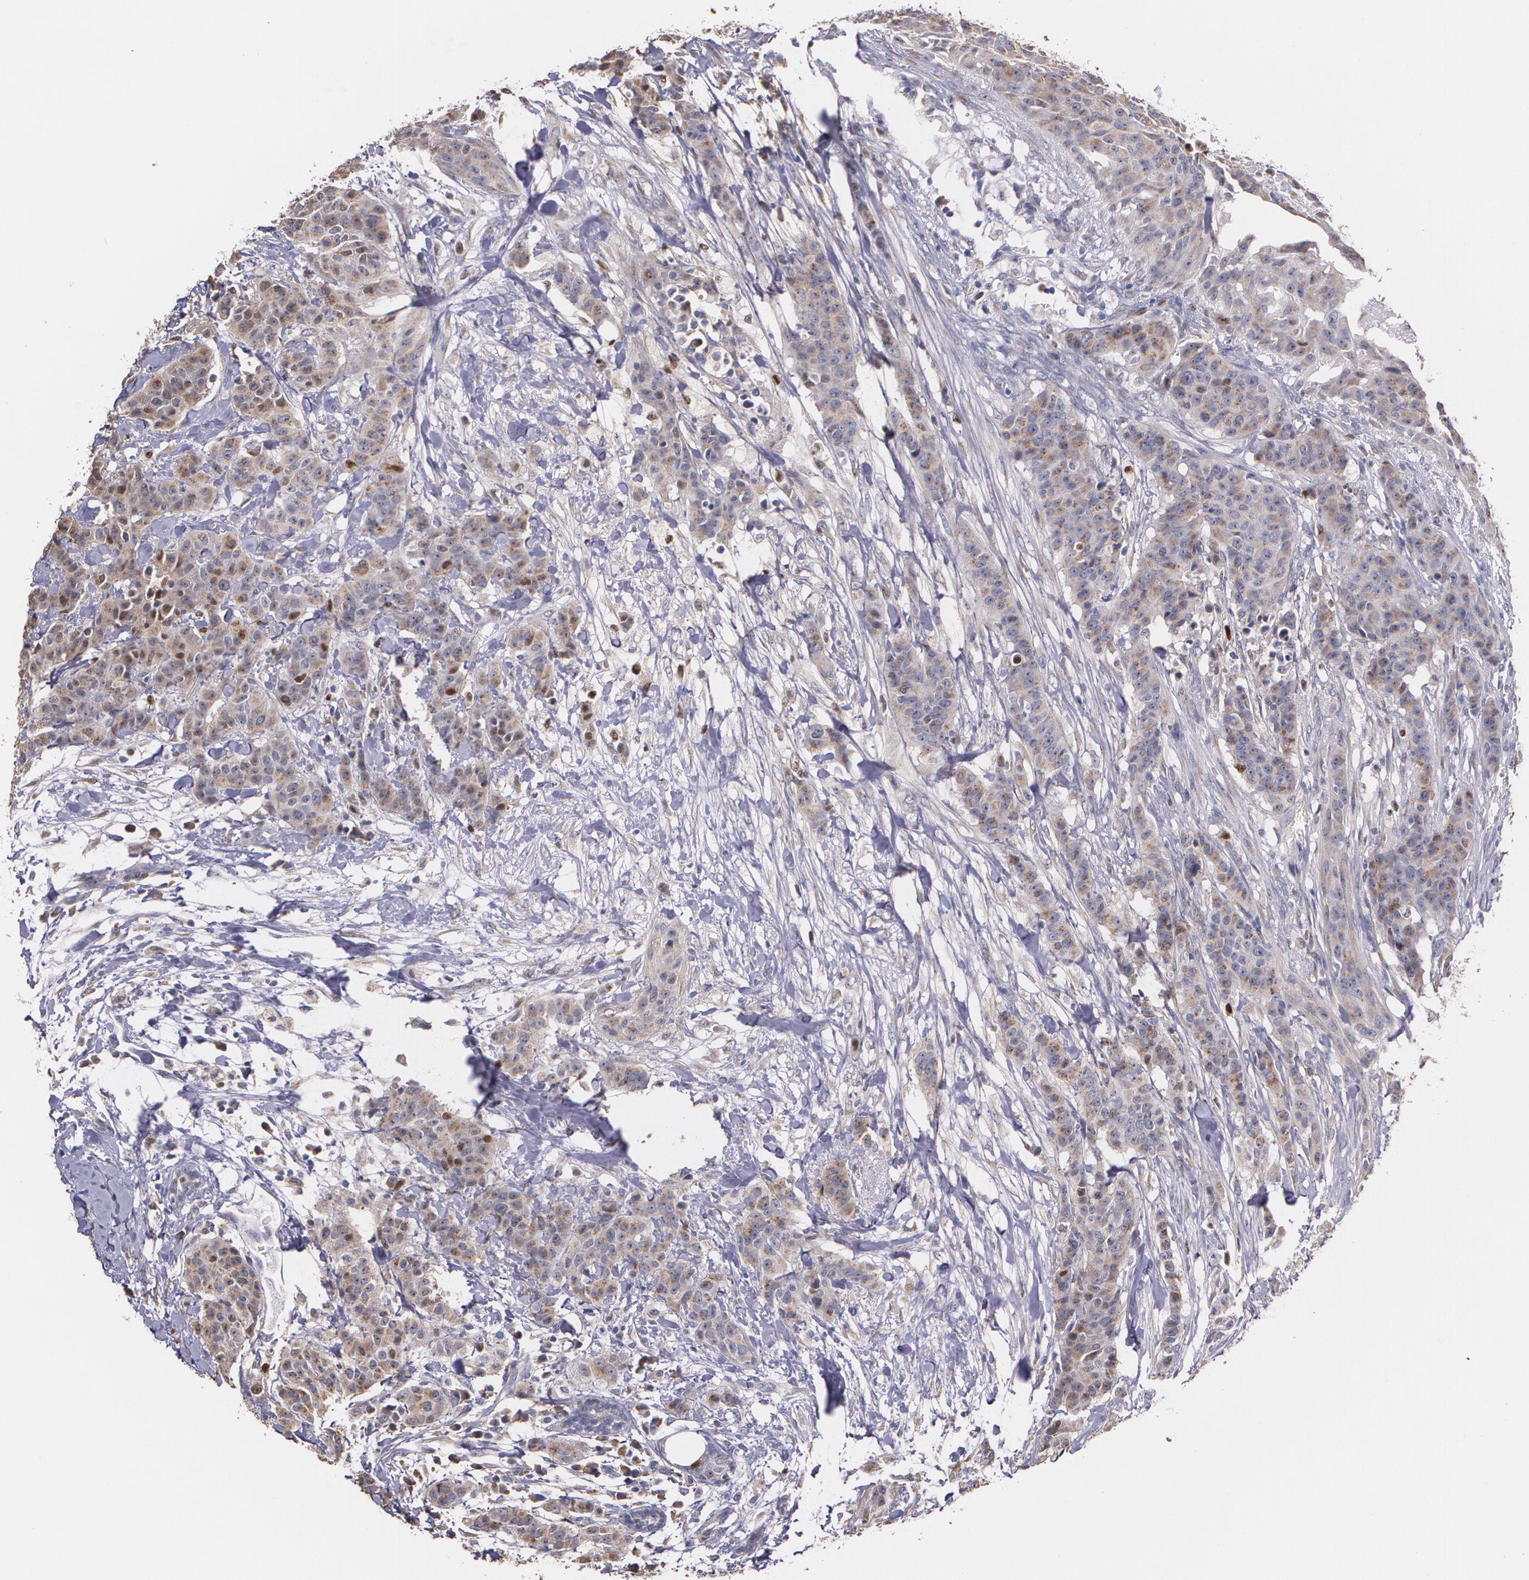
{"staining": {"intensity": "moderate", "quantity": ">75%", "location": "cytoplasmic/membranous,nuclear"}, "tissue": "breast cancer", "cell_type": "Tumor cells", "image_type": "cancer", "snomed": [{"axis": "morphology", "description": "Duct carcinoma"}, {"axis": "topography", "description": "Breast"}], "caption": "Infiltrating ductal carcinoma (breast) tissue demonstrates moderate cytoplasmic/membranous and nuclear expression in approximately >75% of tumor cells, visualized by immunohistochemistry. The staining is performed using DAB brown chromogen to label protein expression. The nuclei are counter-stained blue using hematoxylin.", "gene": "ATF3", "patient": {"sex": "female", "age": 40}}